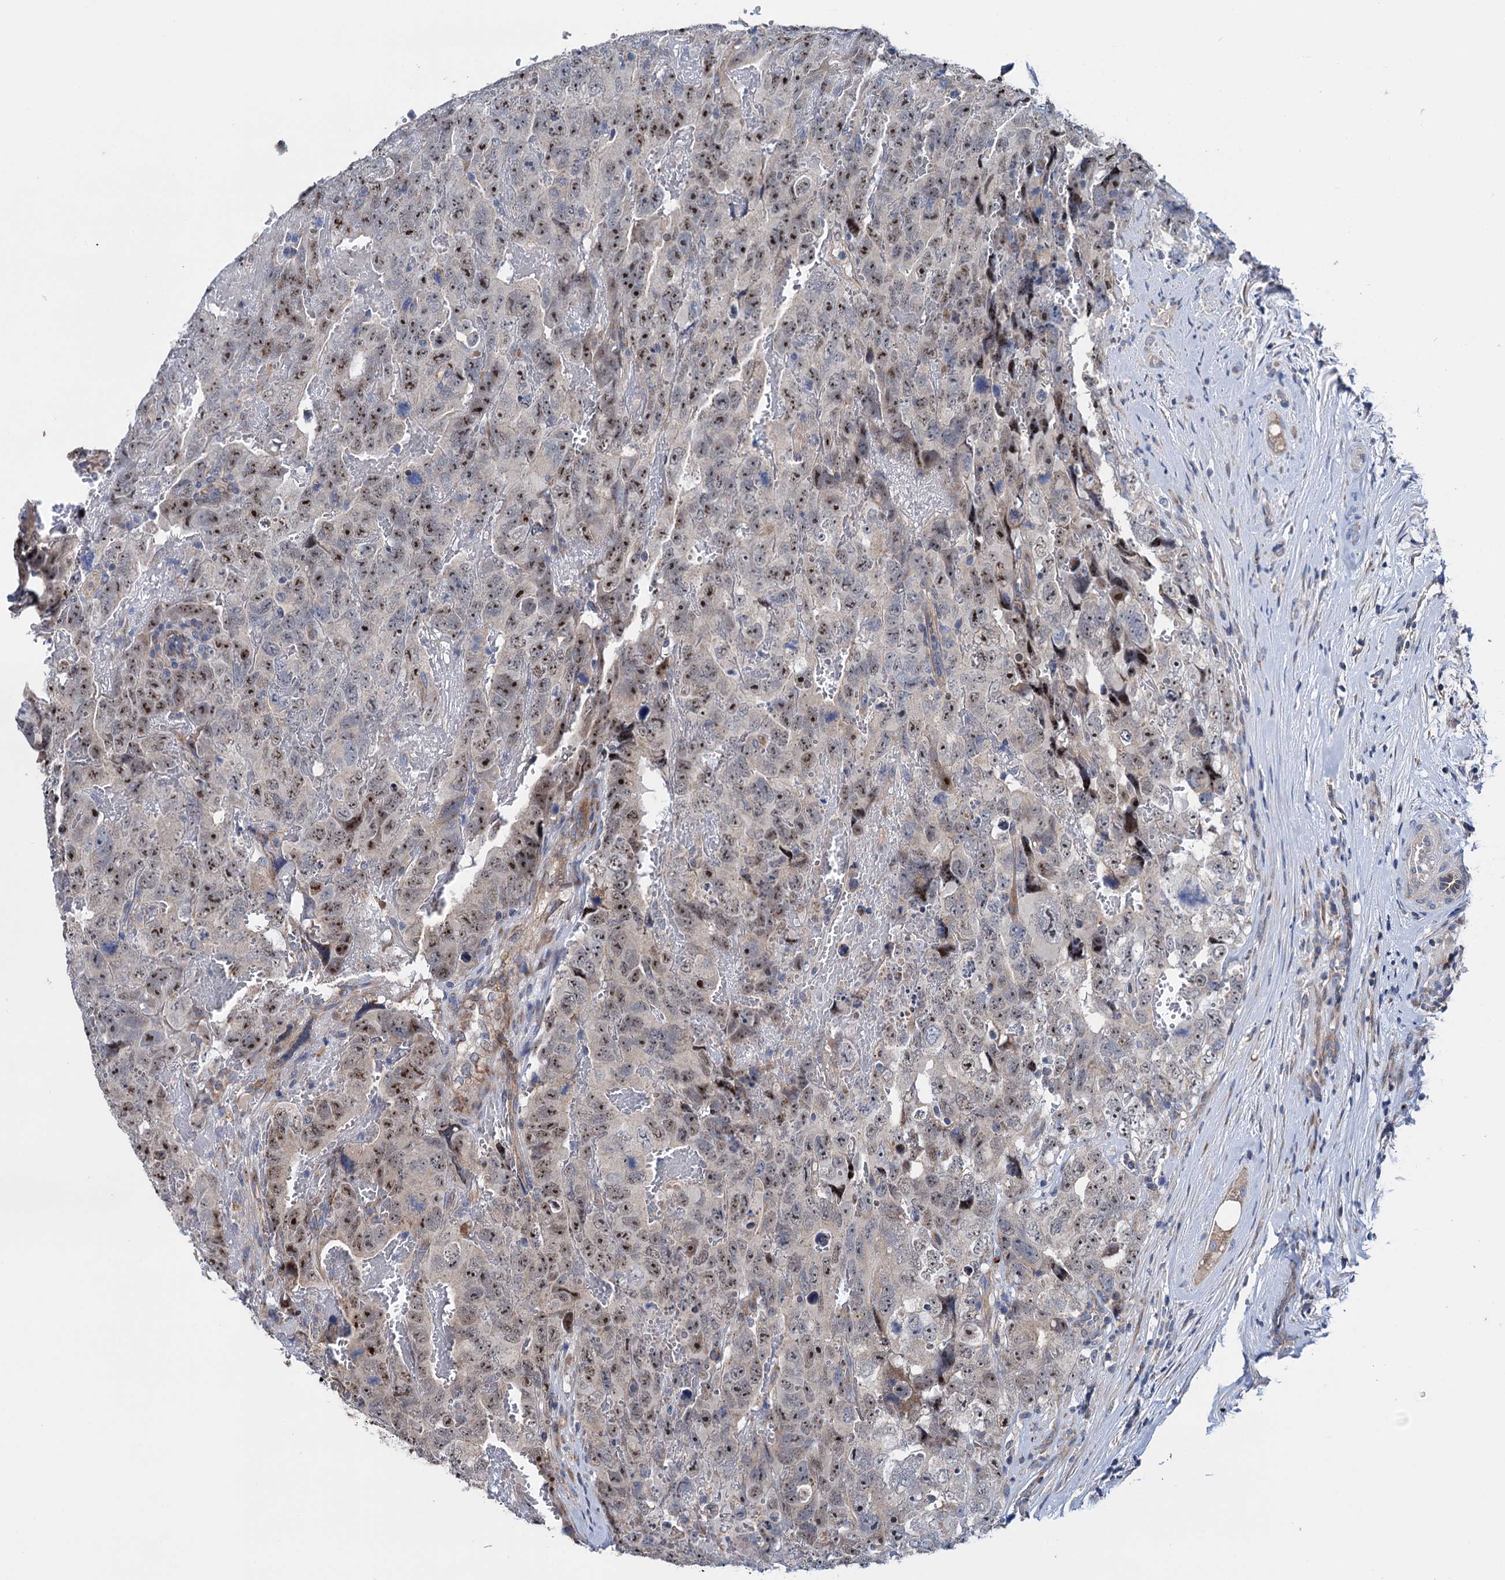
{"staining": {"intensity": "moderate", "quantity": ">75%", "location": "nuclear"}, "tissue": "testis cancer", "cell_type": "Tumor cells", "image_type": "cancer", "snomed": [{"axis": "morphology", "description": "Carcinoma, Embryonal, NOS"}, {"axis": "topography", "description": "Testis"}], "caption": "Embryonal carcinoma (testis) stained with a protein marker displays moderate staining in tumor cells.", "gene": "EYA4", "patient": {"sex": "male", "age": 45}}